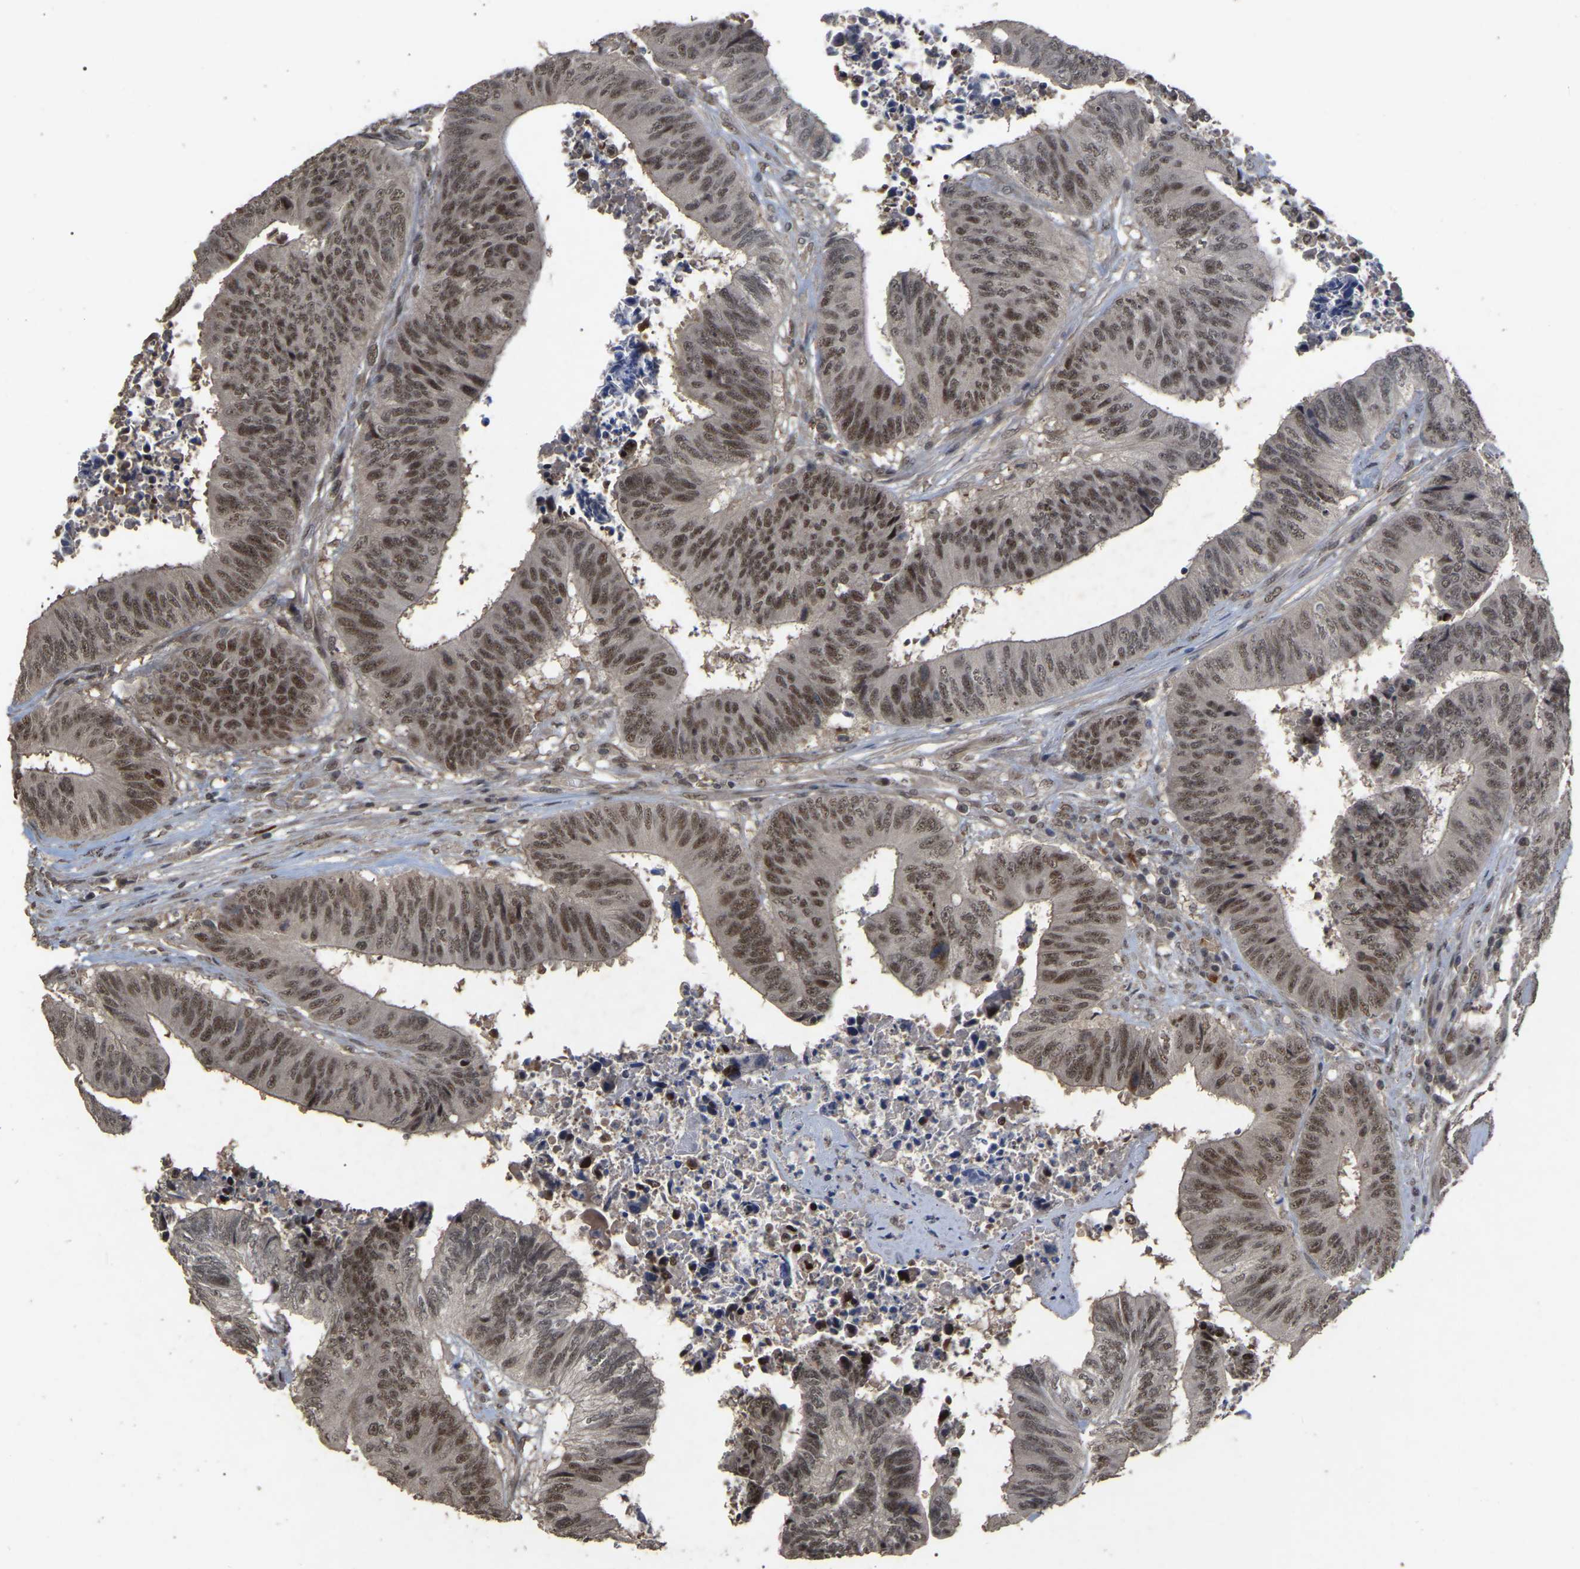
{"staining": {"intensity": "moderate", "quantity": ">75%", "location": "nuclear"}, "tissue": "colorectal cancer", "cell_type": "Tumor cells", "image_type": "cancer", "snomed": [{"axis": "morphology", "description": "Adenocarcinoma, NOS"}, {"axis": "topography", "description": "Rectum"}], "caption": "Brown immunohistochemical staining in colorectal adenocarcinoma shows moderate nuclear positivity in about >75% of tumor cells. (IHC, brightfield microscopy, high magnification).", "gene": "JAZF1", "patient": {"sex": "male", "age": 72}}